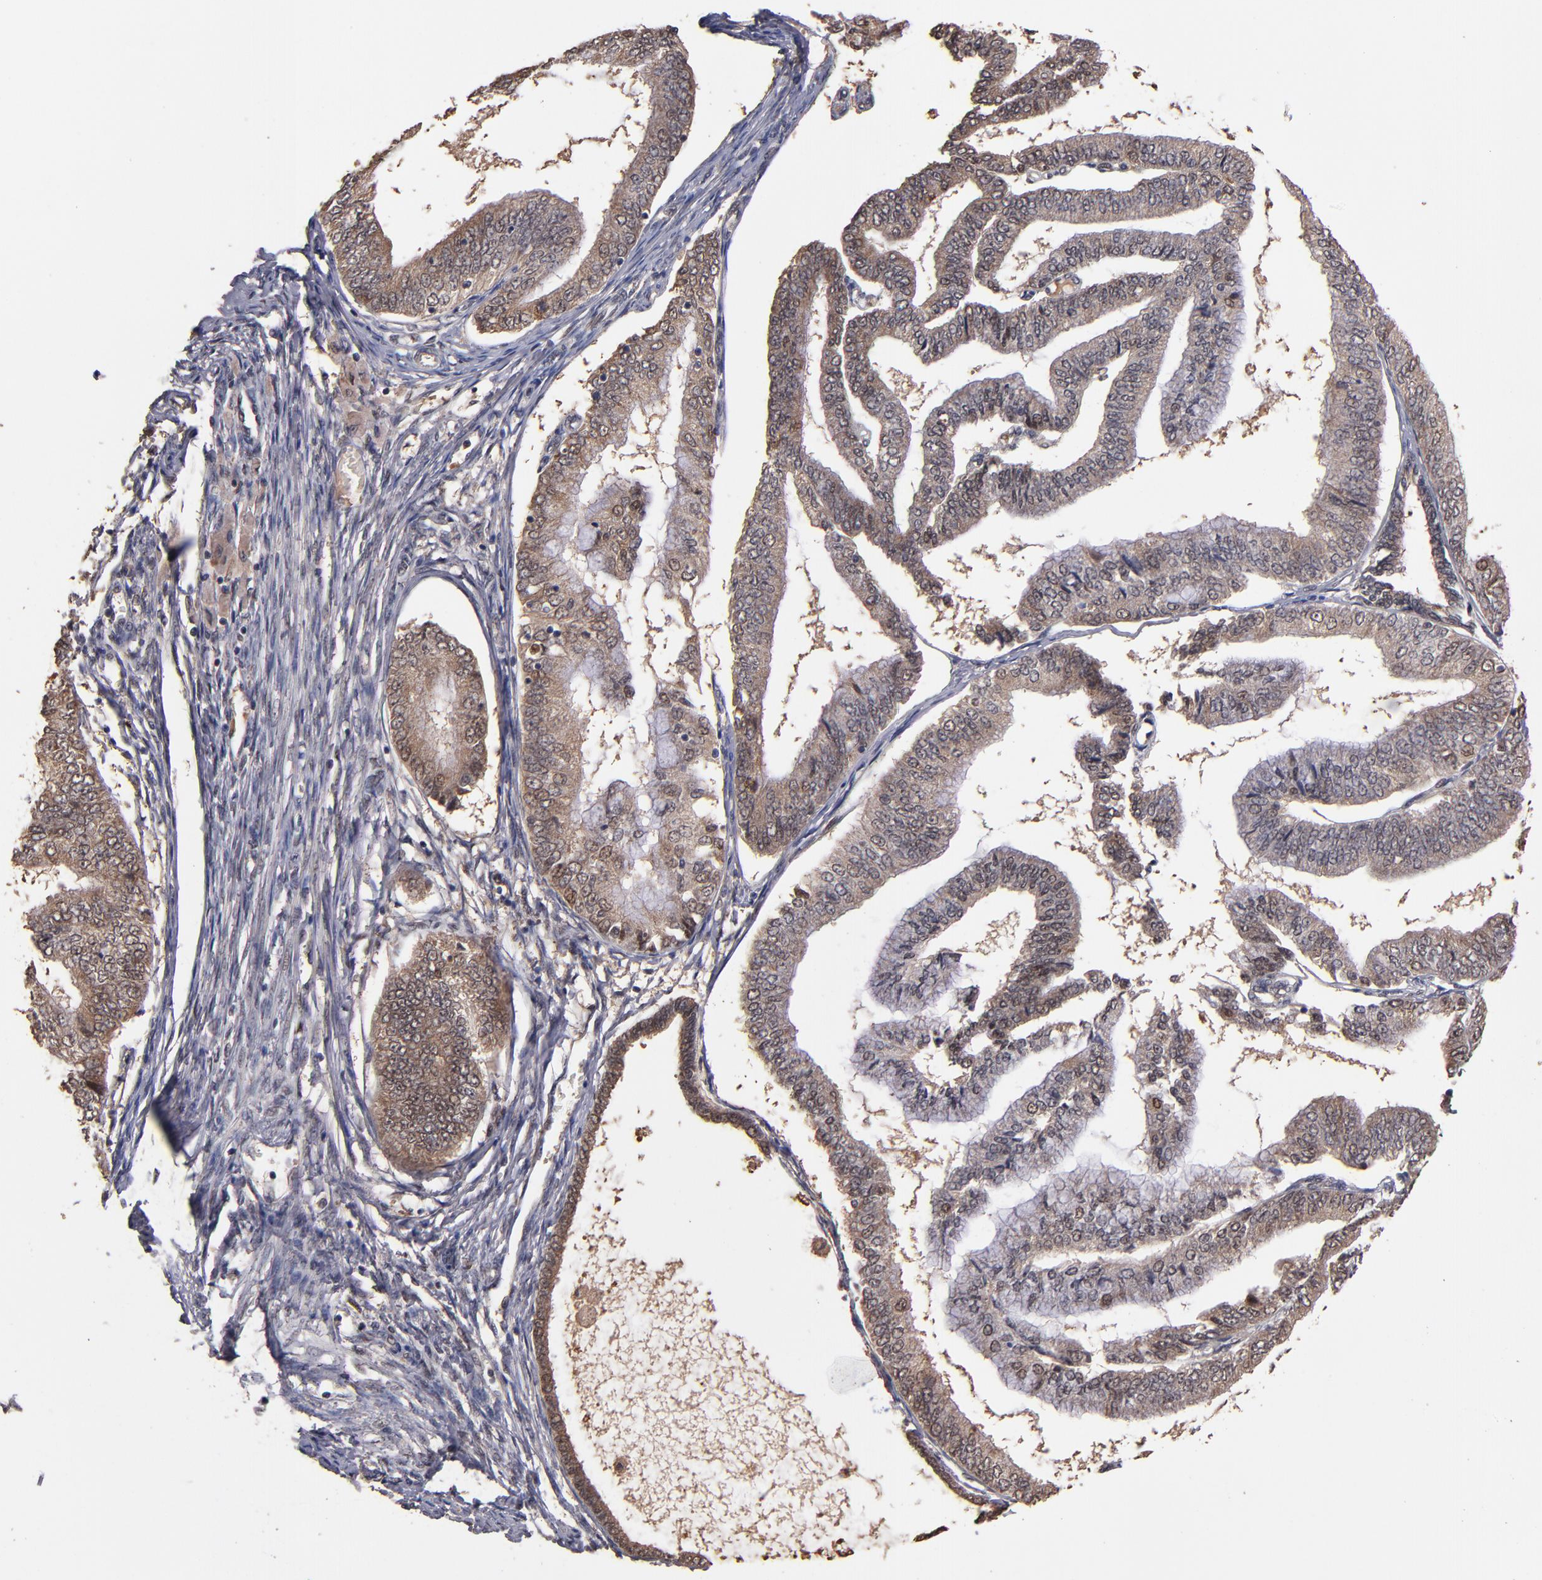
{"staining": {"intensity": "weak", "quantity": ">75%", "location": "cytoplasmic/membranous"}, "tissue": "endometrial cancer", "cell_type": "Tumor cells", "image_type": "cancer", "snomed": [{"axis": "morphology", "description": "Adenocarcinoma, NOS"}, {"axis": "topography", "description": "Endometrium"}], "caption": "Human endometrial cancer stained with a protein marker exhibits weak staining in tumor cells.", "gene": "EAPP", "patient": {"sex": "female", "age": 63}}